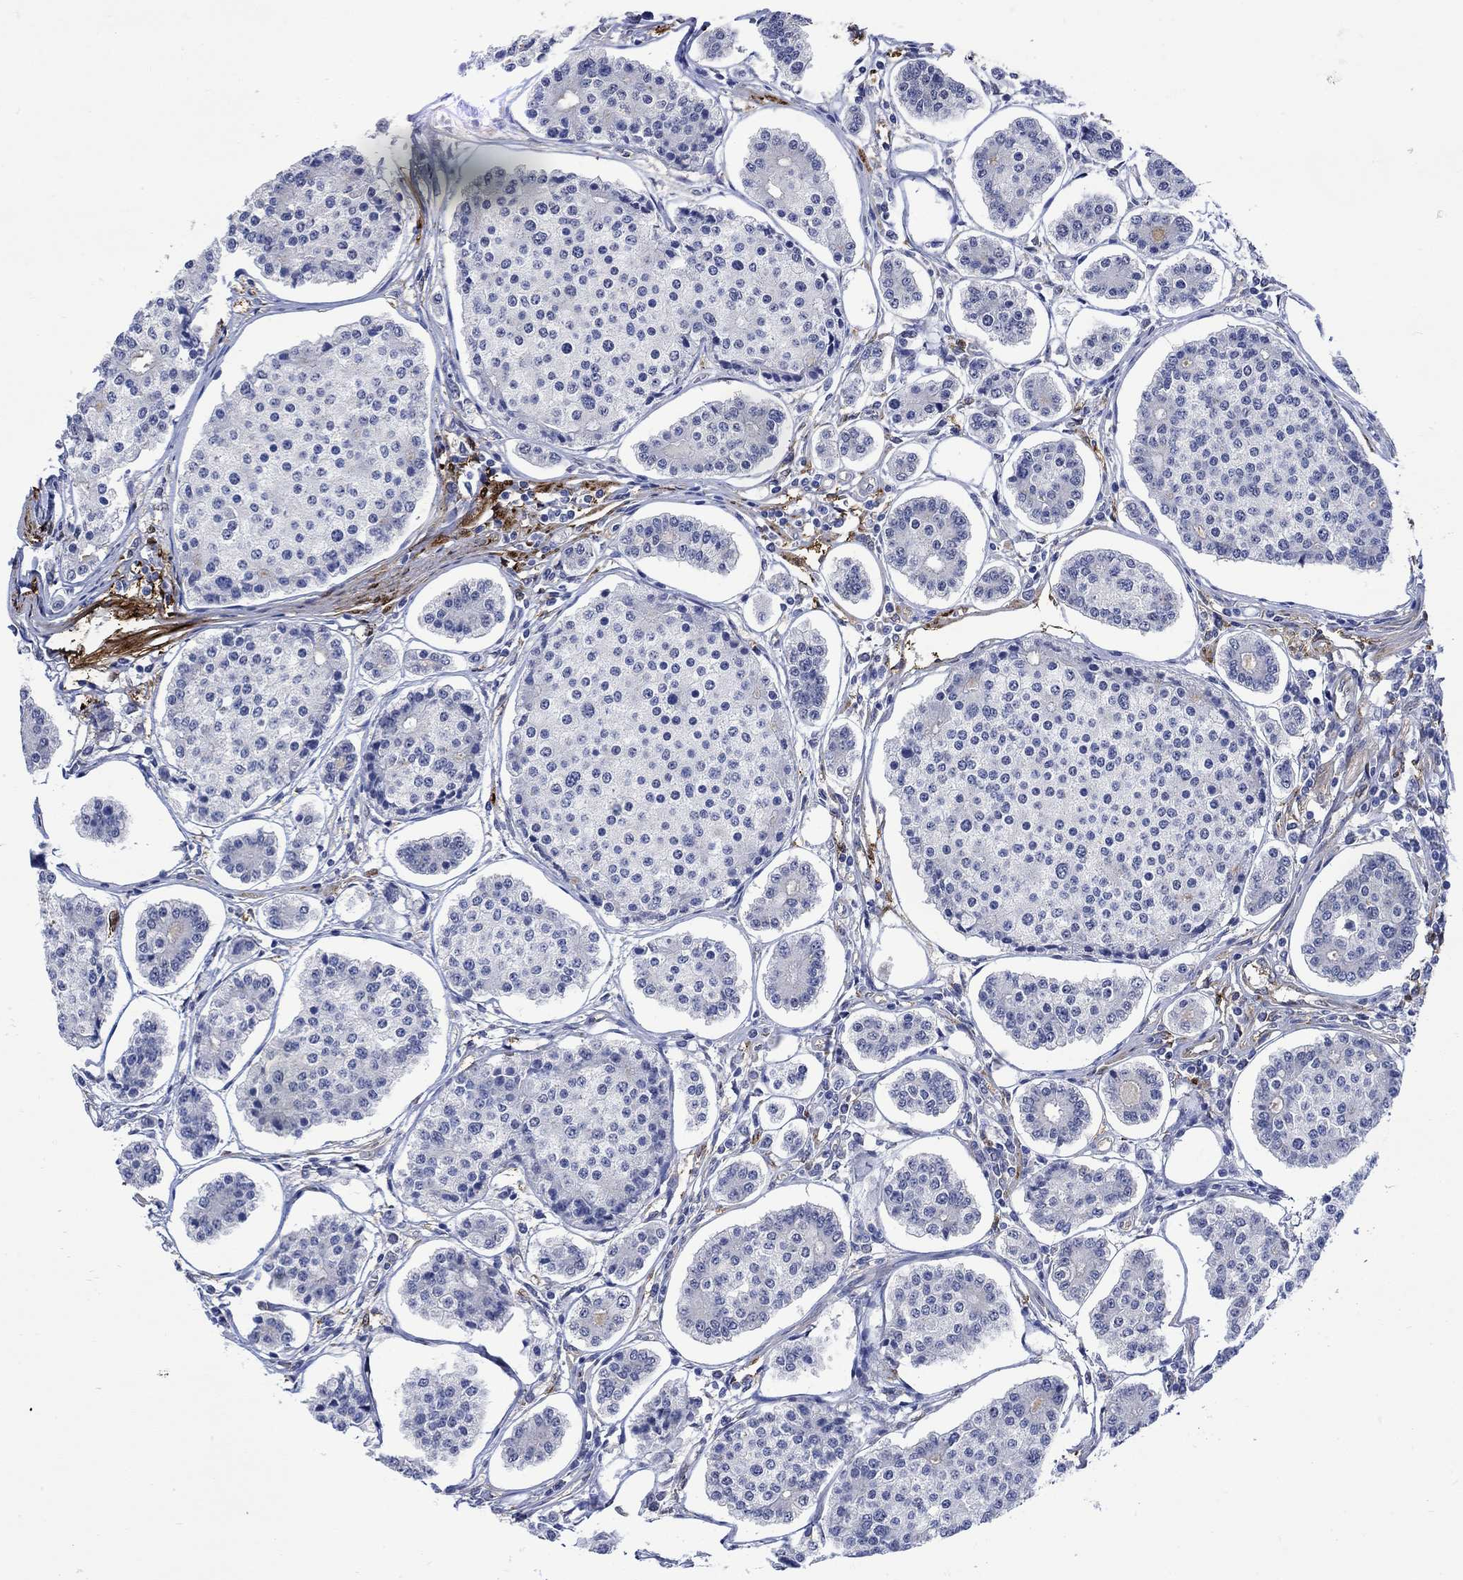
{"staining": {"intensity": "negative", "quantity": "none", "location": "none"}, "tissue": "carcinoid", "cell_type": "Tumor cells", "image_type": "cancer", "snomed": [{"axis": "morphology", "description": "Carcinoid, malignant, NOS"}, {"axis": "topography", "description": "Small intestine"}], "caption": "This image is of carcinoid stained with IHC to label a protein in brown with the nuclei are counter-stained blue. There is no staining in tumor cells.", "gene": "TGM2", "patient": {"sex": "female", "age": 65}}